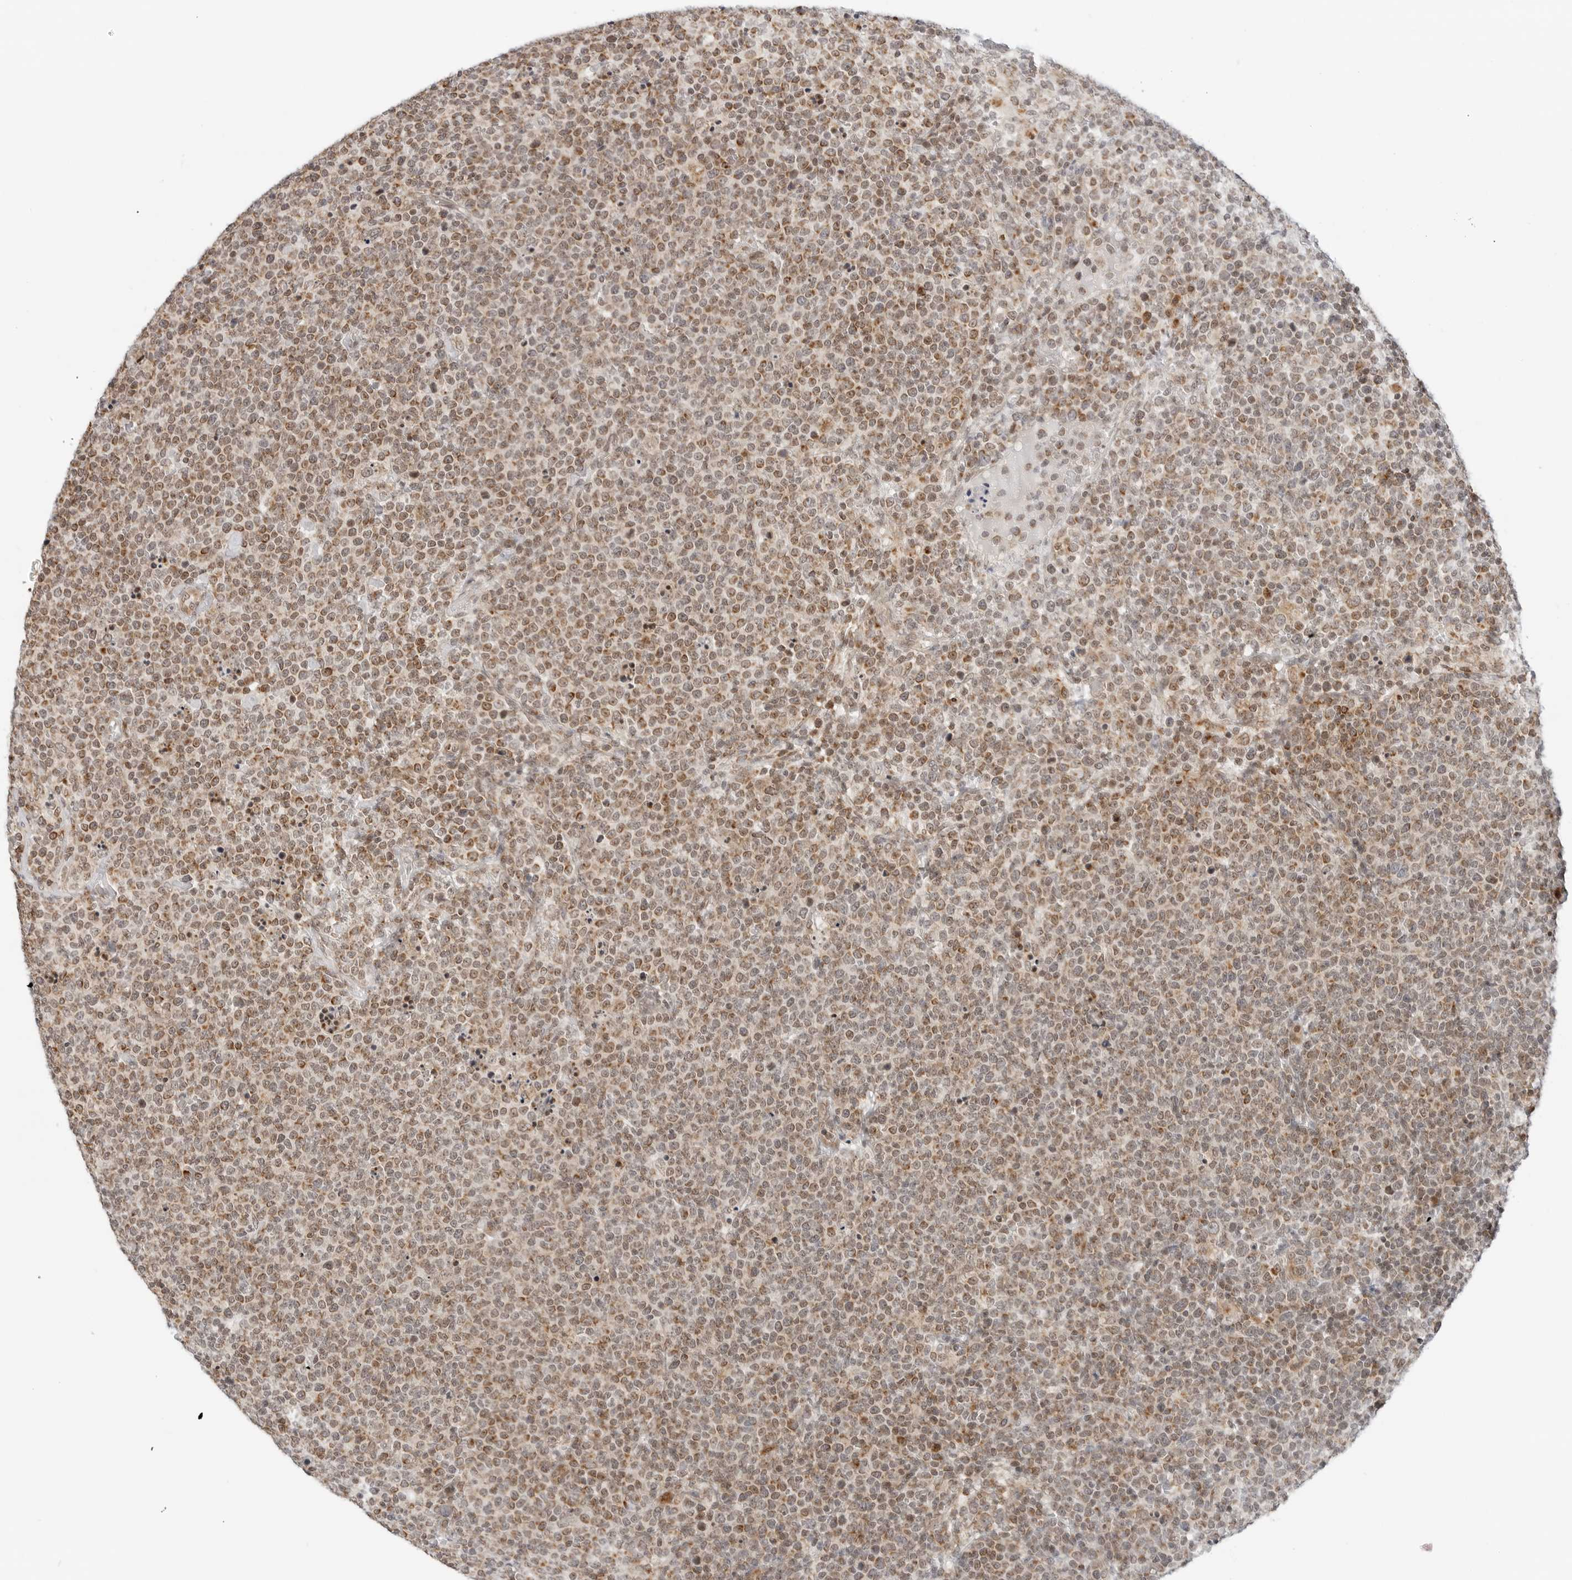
{"staining": {"intensity": "moderate", "quantity": ">75%", "location": "cytoplasmic/membranous"}, "tissue": "lymphoma", "cell_type": "Tumor cells", "image_type": "cancer", "snomed": [{"axis": "morphology", "description": "Malignant lymphoma, non-Hodgkin's type, High grade"}, {"axis": "topography", "description": "Lymph node"}], "caption": "A brown stain shows moderate cytoplasmic/membranous expression of a protein in human malignant lymphoma, non-Hodgkin's type (high-grade) tumor cells.", "gene": "POLR3GL", "patient": {"sex": "male", "age": 61}}